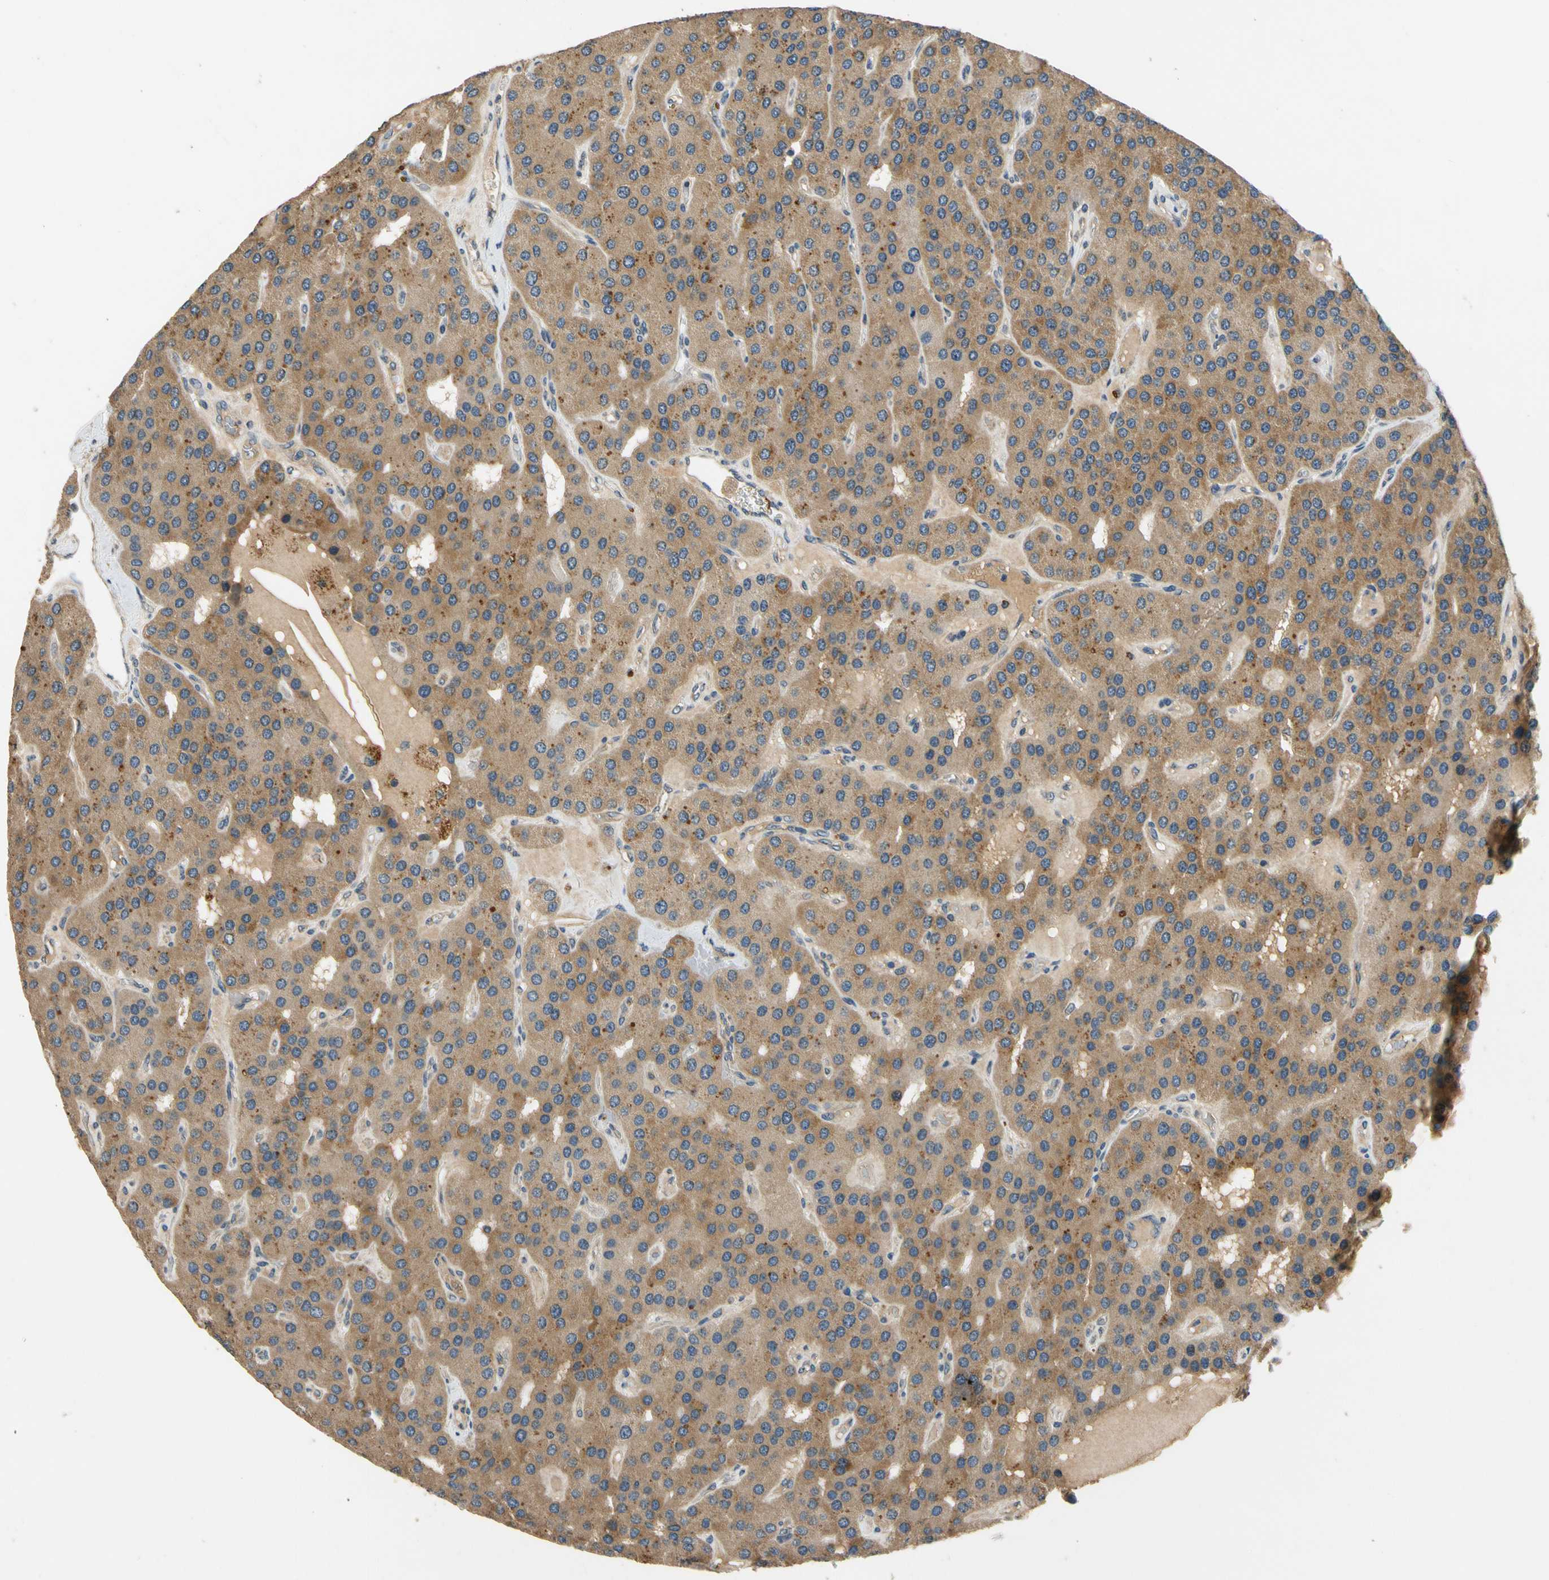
{"staining": {"intensity": "moderate", "quantity": ">75%", "location": "cytoplasmic/membranous"}, "tissue": "parathyroid gland", "cell_type": "Glandular cells", "image_type": "normal", "snomed": [{"axis": "morphology", "description": "Normal tissue, NOS"}, {"axis": "morphology", "description": "Adenoma, NOS"}, {"axis": "topography", "description": "Parathyroid gland"}], "caption": "Immunohistochemistry image of unremarkable parathyroid gland stained for a protein (brown), which reveals medium levels of moderate cytoplasmic/membranous positivity in approximately >75% of glandular cells.", "gene": "ALKBH3", "patient": {"sex": "female", "age": 86}}